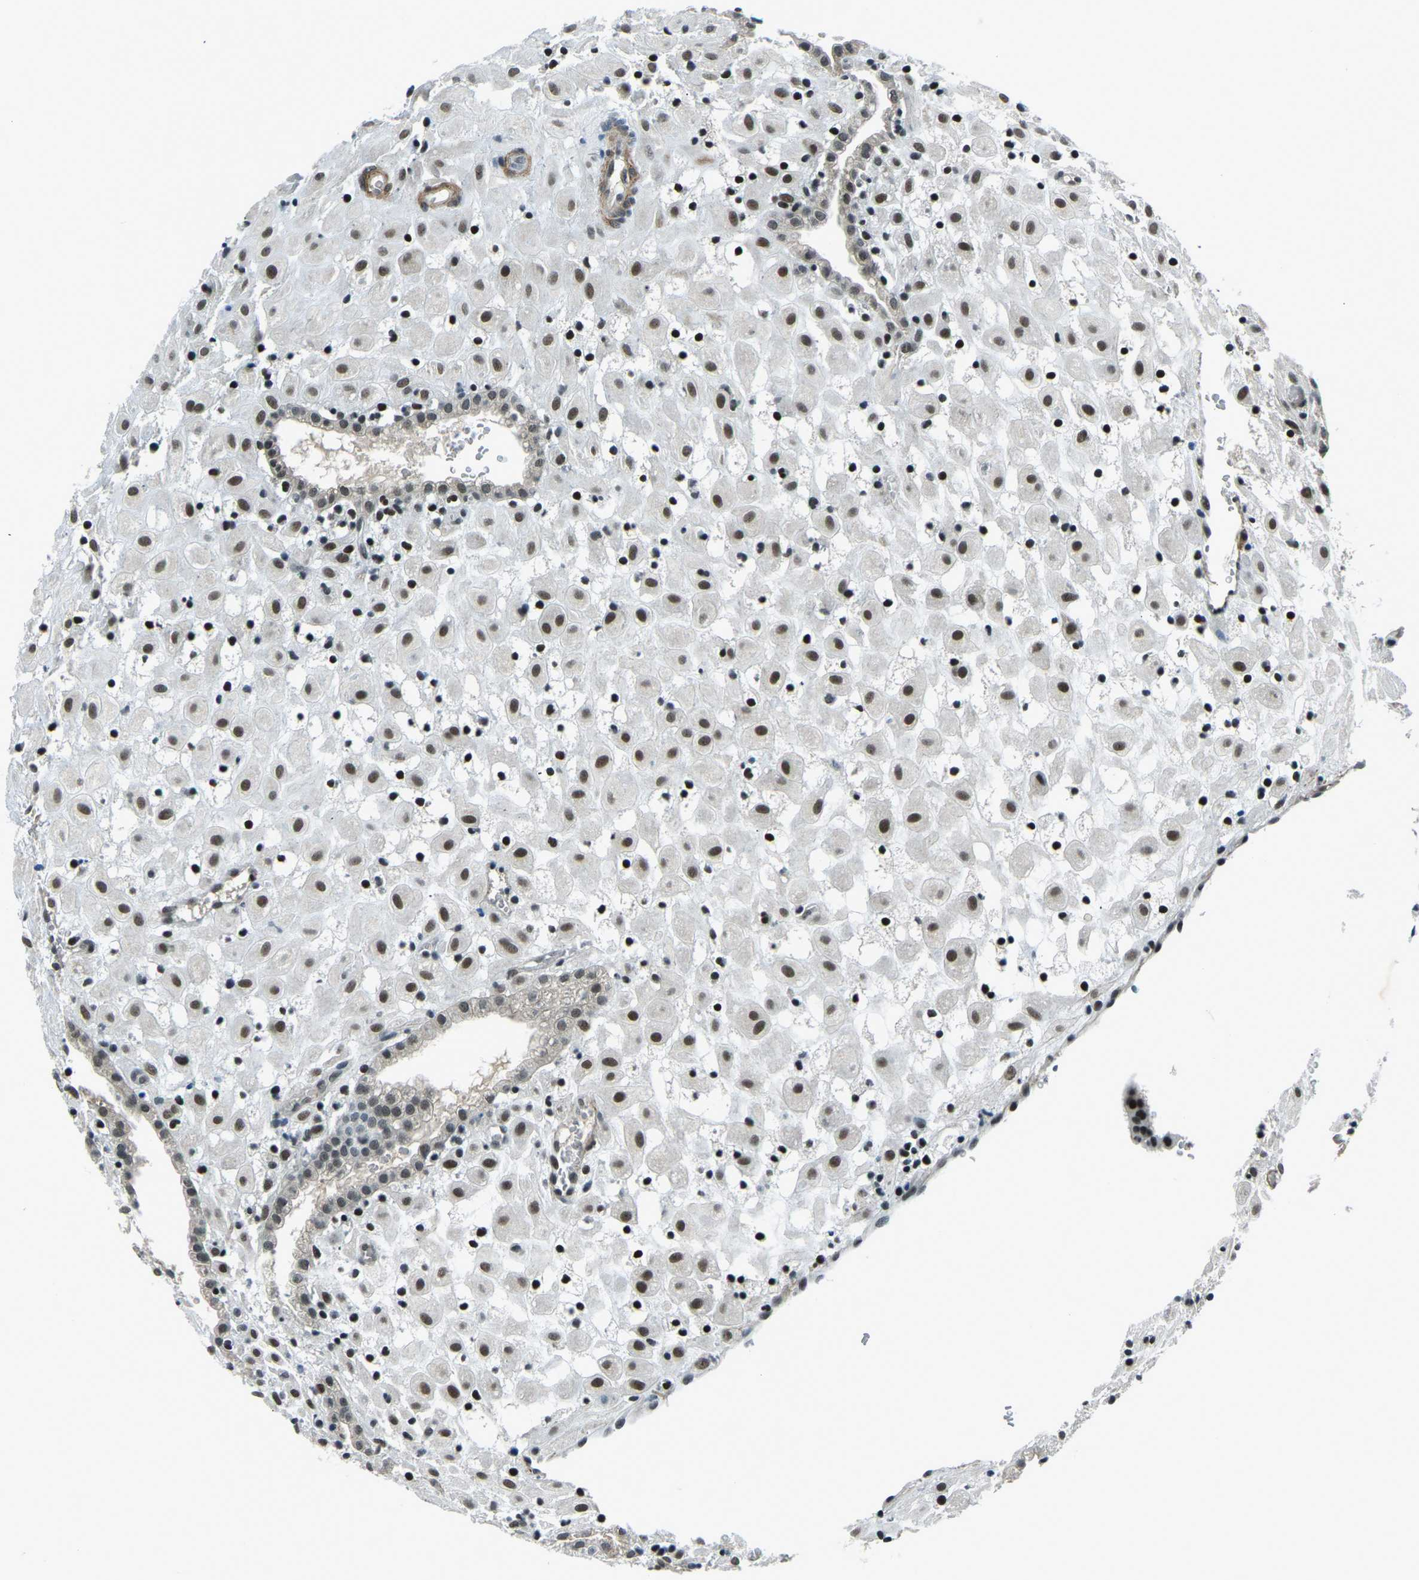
{"staining": {"intensity": "strong", "quantity": ">75%", "location": "nuclear"}, "tissue": "placenta", "cell_type": "Decidual cells", "image_type": "normal", "snomed": [{"axis": "morphology", "description": "Normal tissue, NOS"}, {"axis": "topography", "description": "Placenta"}], "caption": "The image displays immunohistochemical staining of benign placenta. There is strong nuclear expression is present in approximately >75% of decidual cells. (Stains: DAB in brown, nuclei in blue, Microscopy: brightfield microscopy at high magnification).", "gene": "PRCC", "patient": {"sex": "female", "age": 18}}